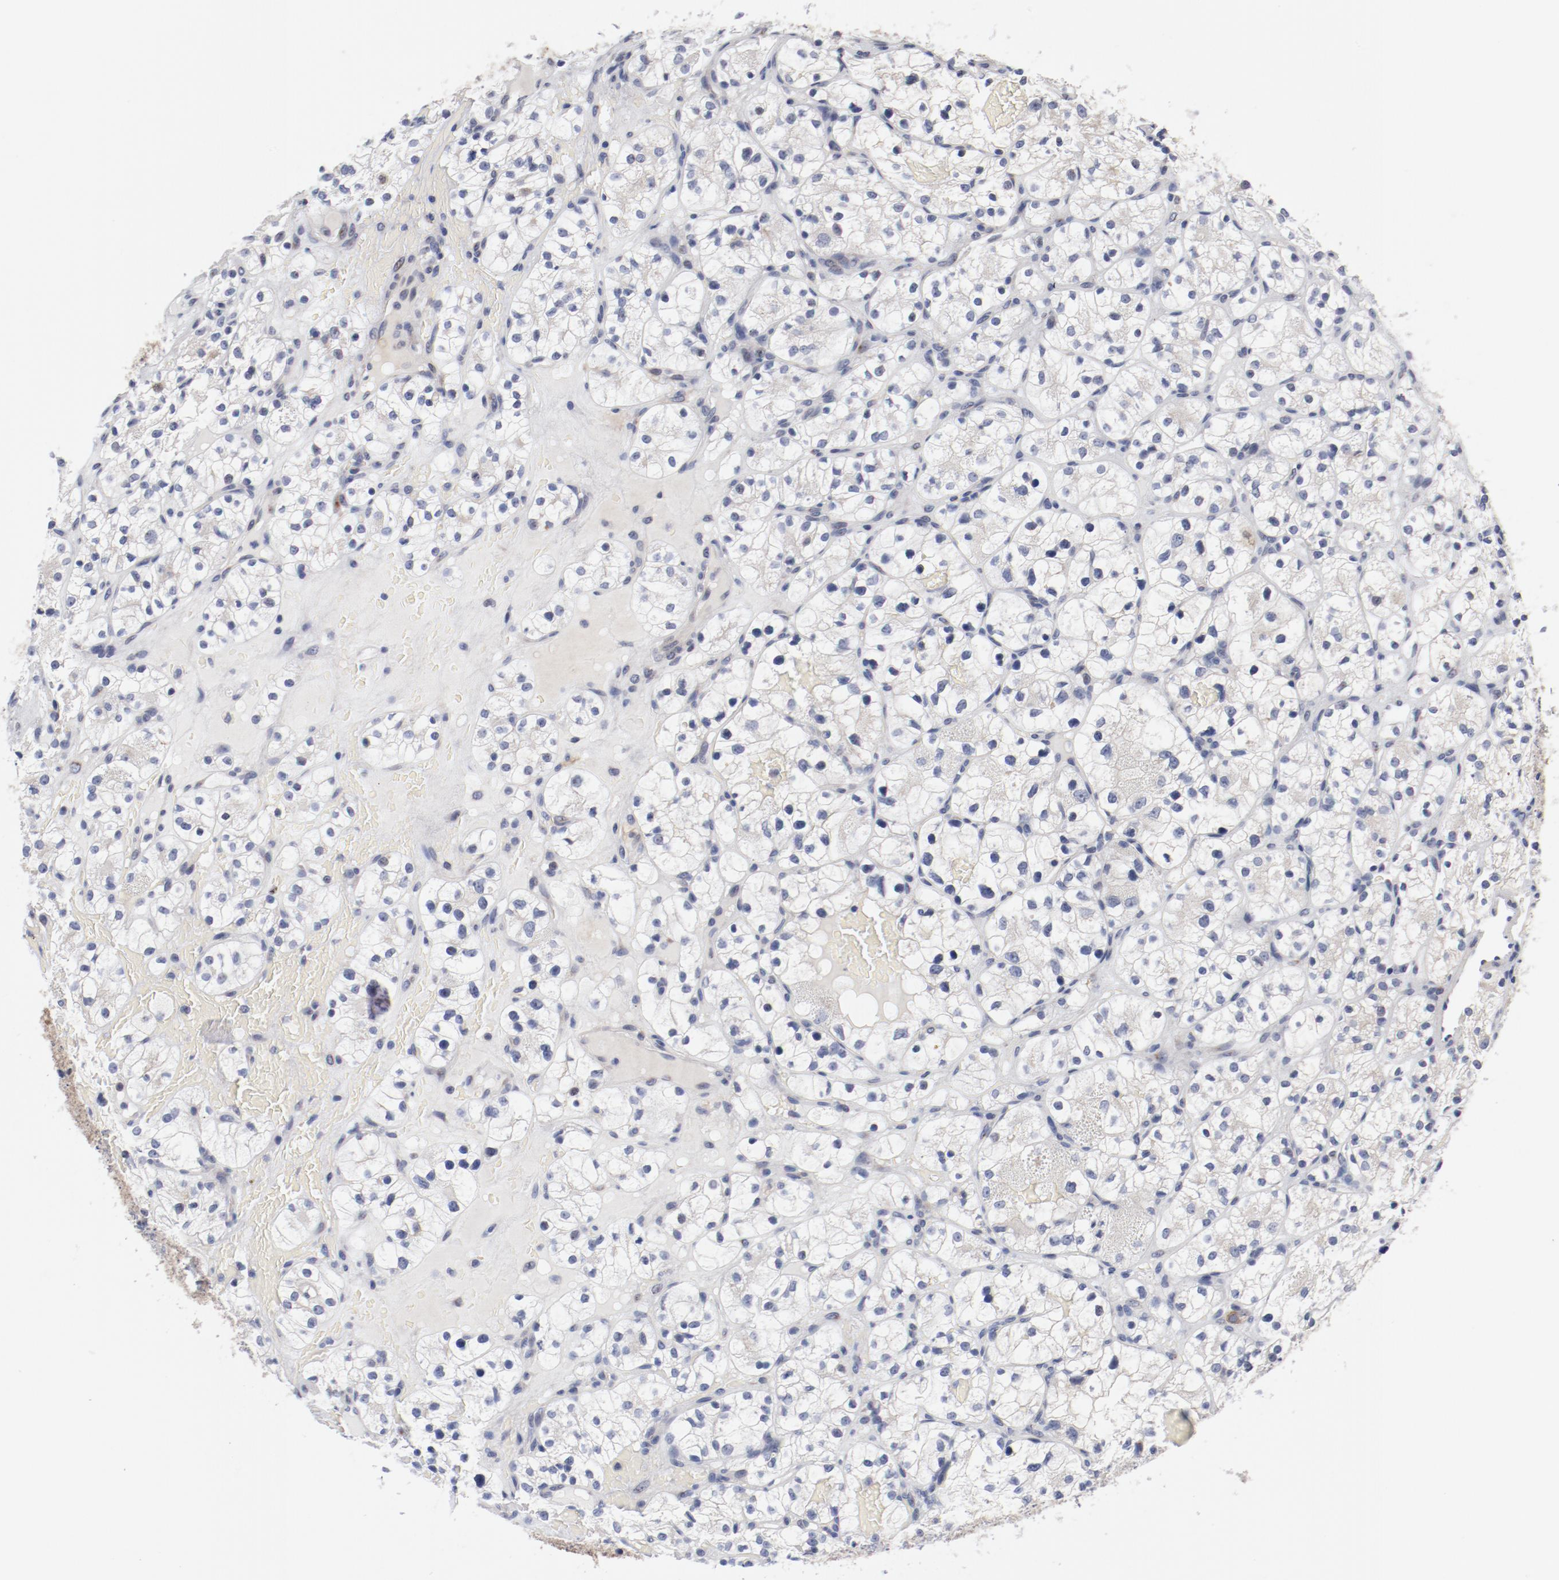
{"staining": {"intensity": "negative", "quantity": "none", "location": "none"}, "tissue": "renal cancer", "cell_type": "Tumor cells", "image_type": "cancer", "snomed": [{"axis": "morphology", "description": "Adenocarcinoma, NOS"}, {"axis": "topography", "description": "Kidney"}], "caption": "Immunohistochemical staining of renal cancer reveals no significant expression in tumor cells.", "gene": "GPR143", "patient": {"sex": "female", "age": 60}}